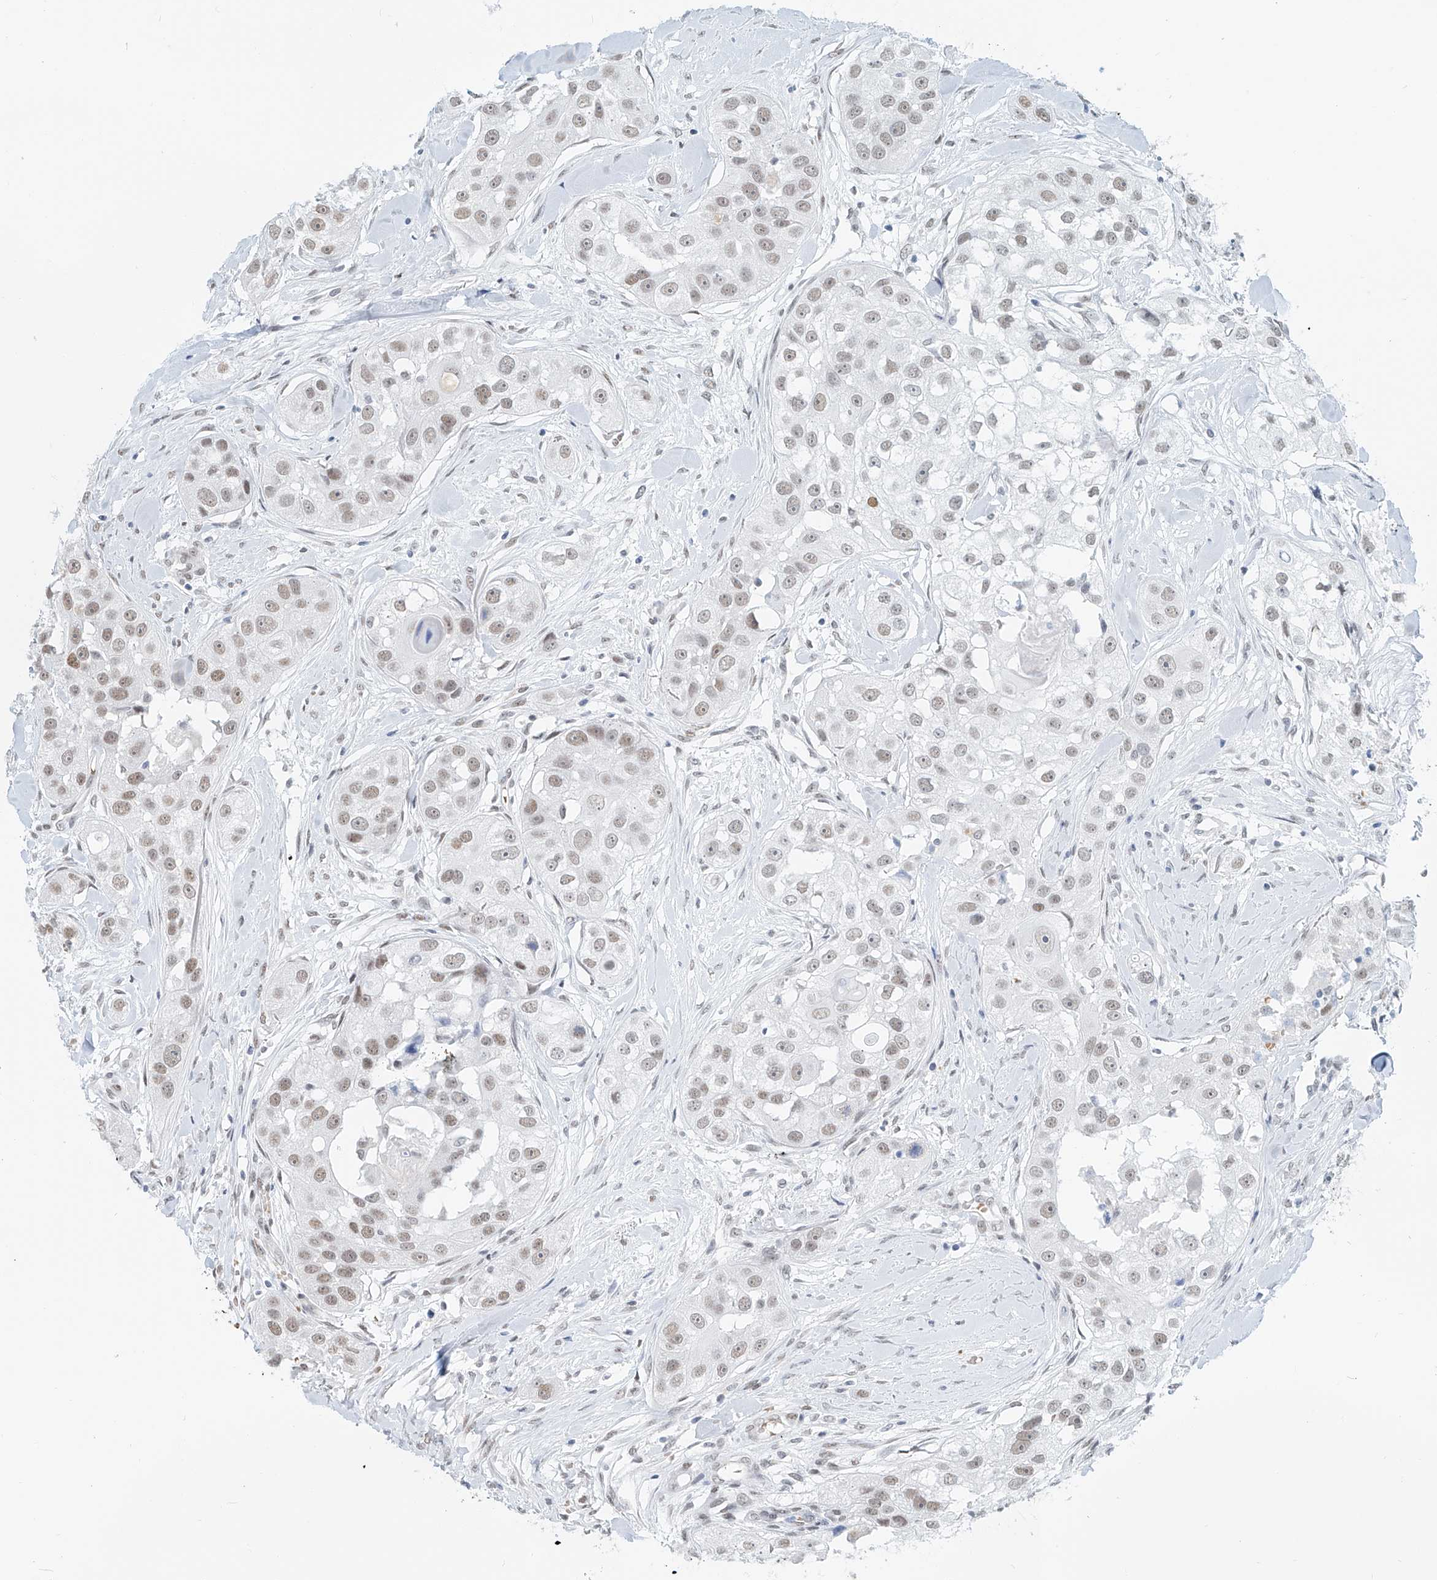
{"staining": {"intensity": "weak", "quantity": "25%-75%", "location": "nuclear"}, "tissue": "head and neck cancer", "cell_type": "Tumor cells", "image_type": "cancer", "snomed": [{"axis": "morphology", "description": "Normal tissue, NOS"}, {"axis": "morphology", "description": "Squamous cell carcinoma, NOS"}, {"axis": "topography", "description": "Skeletal muscle"}, {"axis": "topography", "description": "Head-Neck"}], "caption": "Head and neck cancer (squamous cell carcinoma) stained for a protein (brown) displays weak nuclear positive positivity in about 25%-75% of tumor cells.", "gene": "SASH1", "patient": {"sex": "male", "age": 51}}